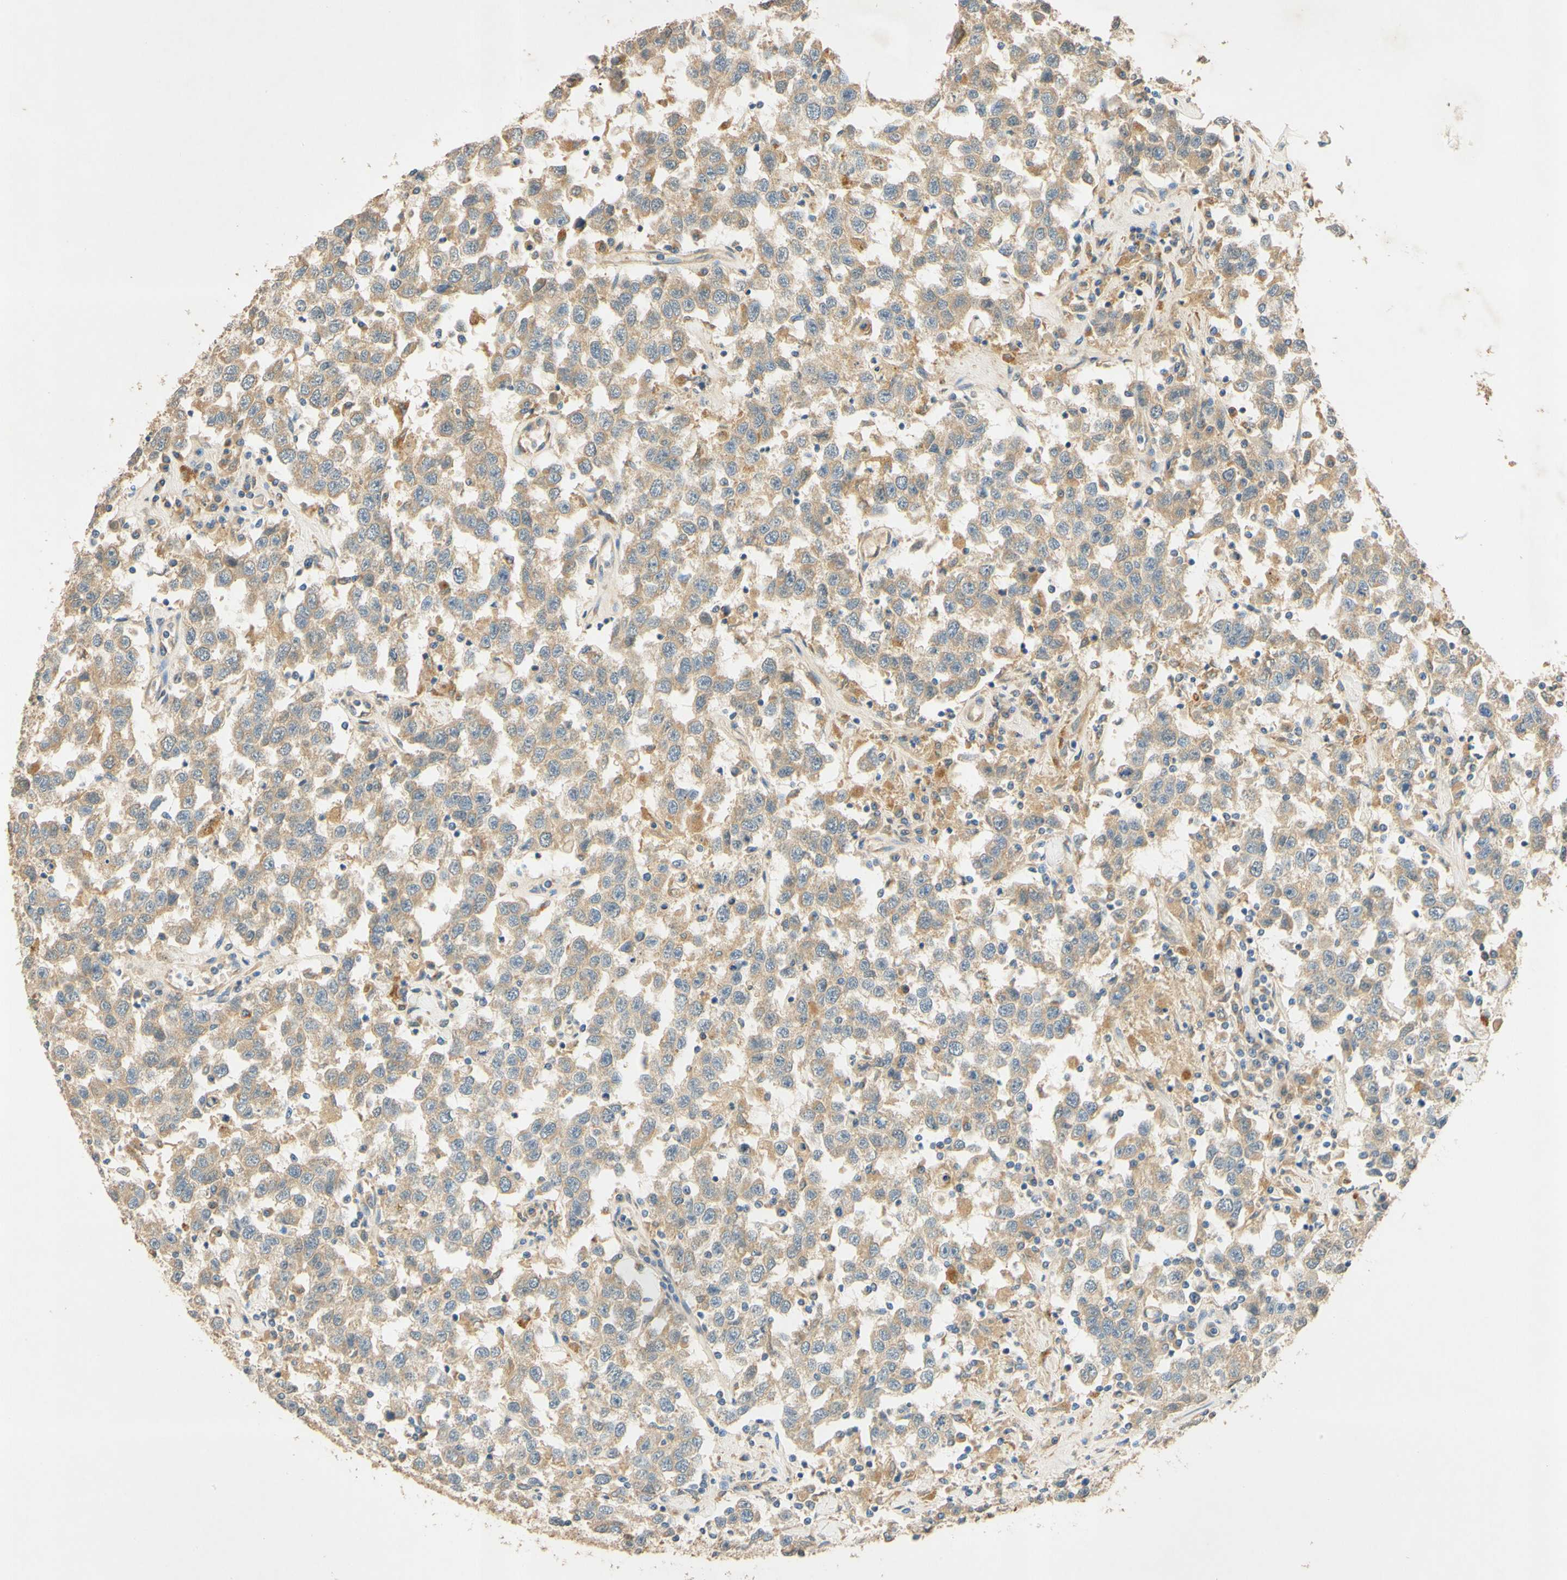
{"staining": {"intensity": "weak", "quantity": ">75%", "location": "cytoplasmic/membranous"}, "tissue": "testis cancer", "cell_type": "Tumor cells", "image_type": "cancer", "snomed": [{"axis": "morphology", "description": "Seminoma, NOS"}, {"axis": "topography", "description": "Testis"}], "caption": "High-power microscopy captured an IHC histopathology image of testis seminoma, revealing weak cytoplasmic/membranous expression in about >75% of tumor cells.", "gene": "ENTREP2", "patient": {"sex": "male", "age": 41}}